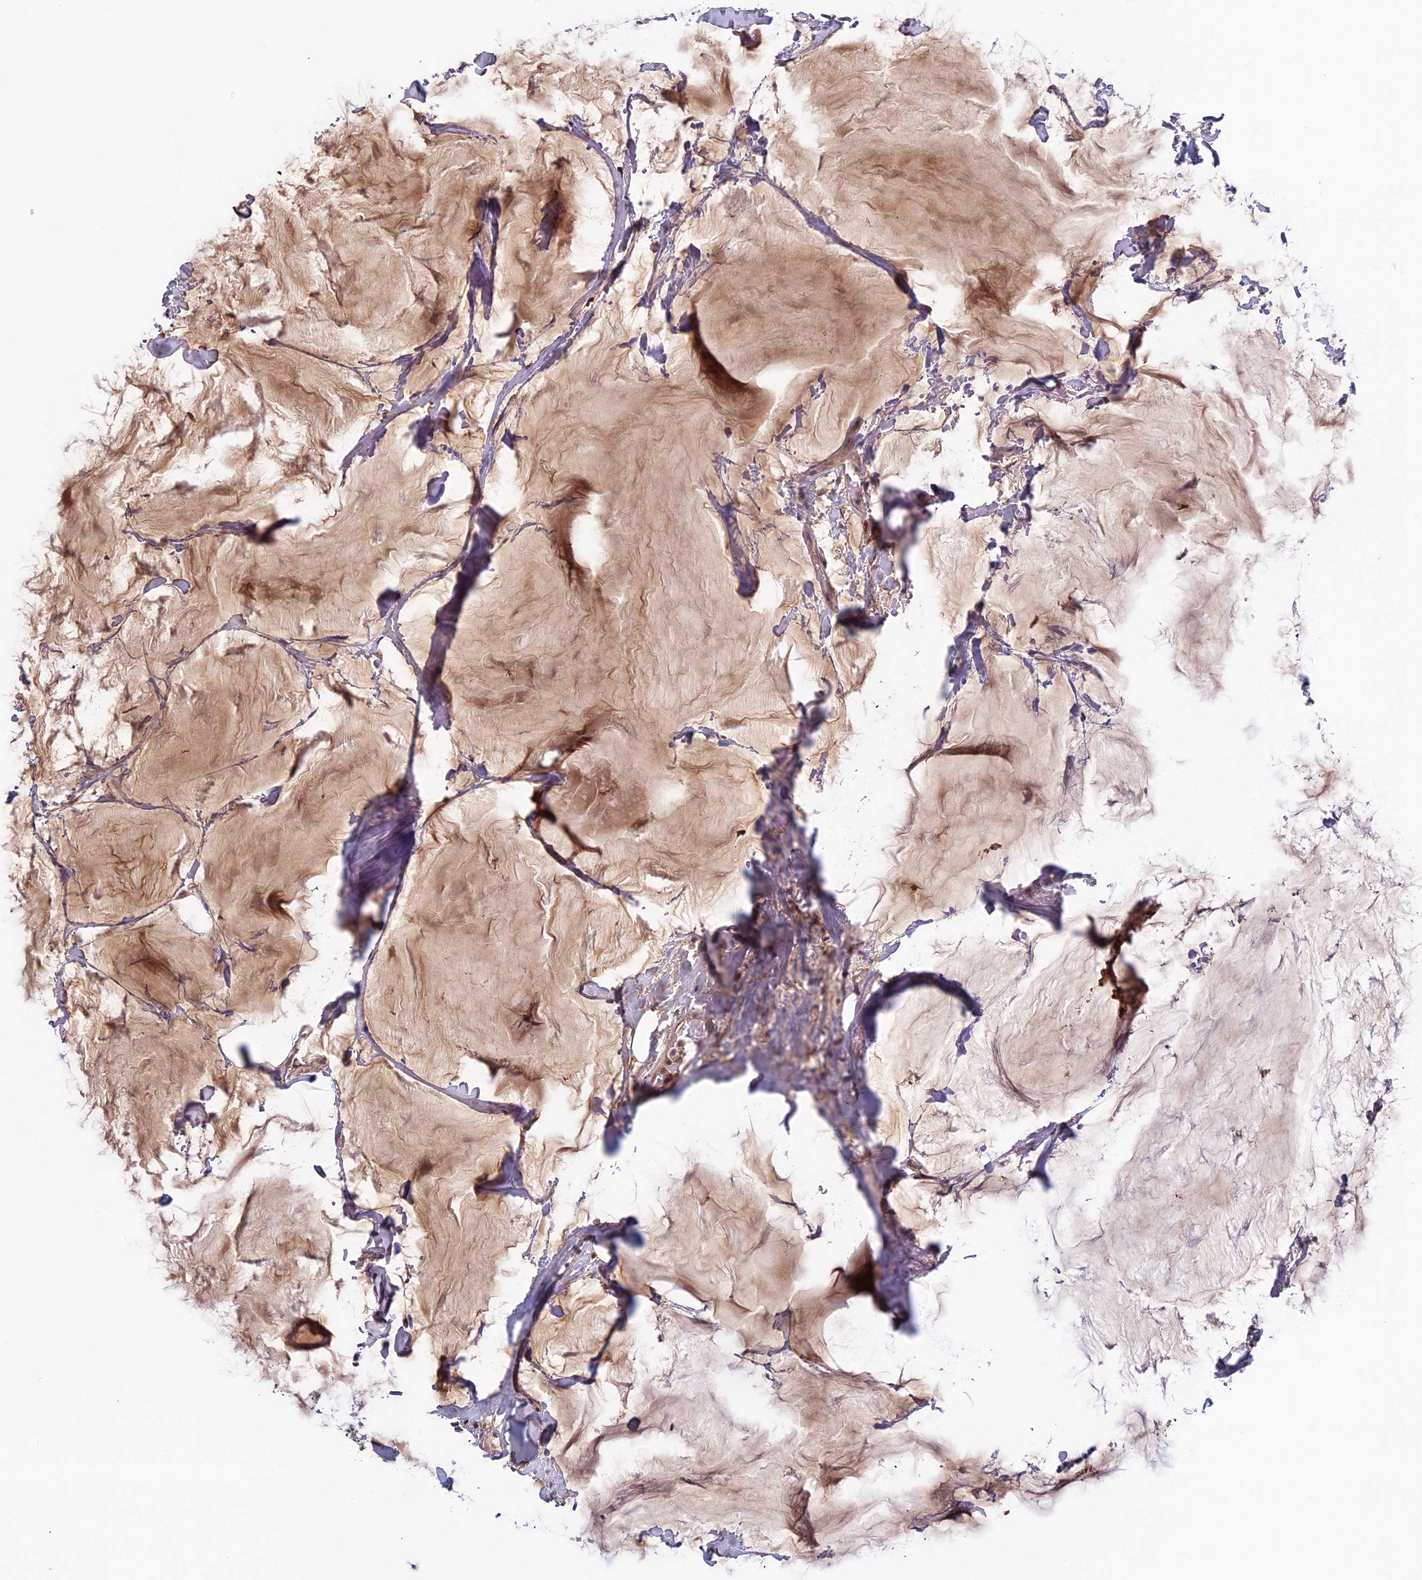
{"staining": {"intensity": "weak", "quantity": ">75%", "location": "cytoplasmic/membranous"}, "tissue": "breast cancer", "cell_type": "Tumor cells", "image_type": "cancer", "snomed": [{"axis": "morphology", "description": "Duct carcinoma"}, {"axis": "topography", "description": "Breast"}], "caption": "Breast invasive ductal carcinoma stained for a protein demonstrates weak cytoplasmic/membranous positivity in tumor cells.", "gene": "FADS1", "patient": {"sex": "female", "age": 93}}